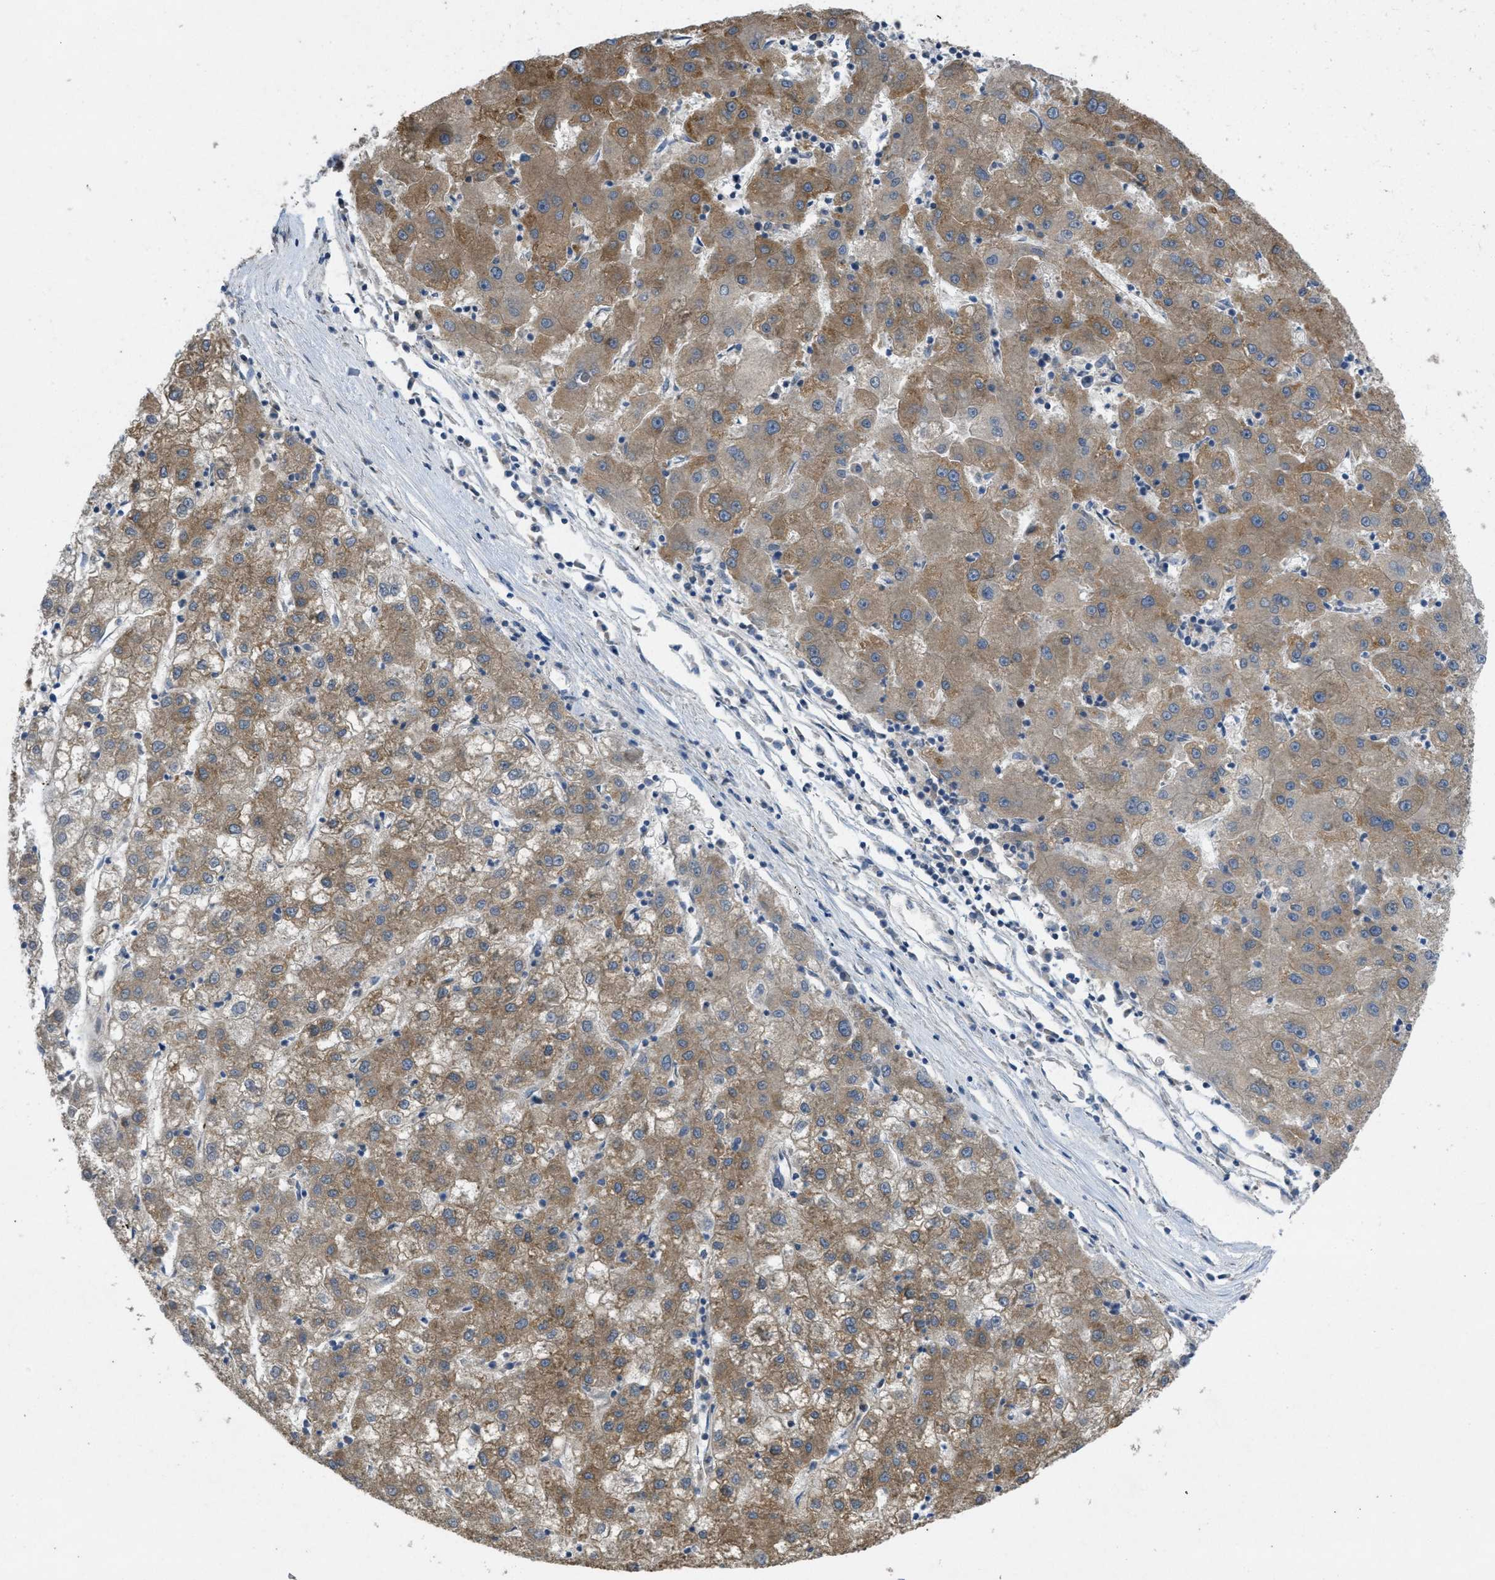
{"staining": {"intensity": "moderate", "quantity": ">75%", "location": "cytoplasmic/membranous"}, "tissue": "liver cancer", "cell_type": "Tumor cells", "image_type": "cancer", "snomed": [{"axis": "morphology", "description": "Carcinoma, Hepatocellular, NOS"}, {"axis": "topography", "description": "Liver"}], "caption": "Human hepatocellular carcinoma (liver) stained for a protein (brown) displays moderate cytoplasmic/membranous positive expression in about >75% of tumor cells.", "gene": "IFNLR1", "patient": {"sex": "male", "age": 72}}